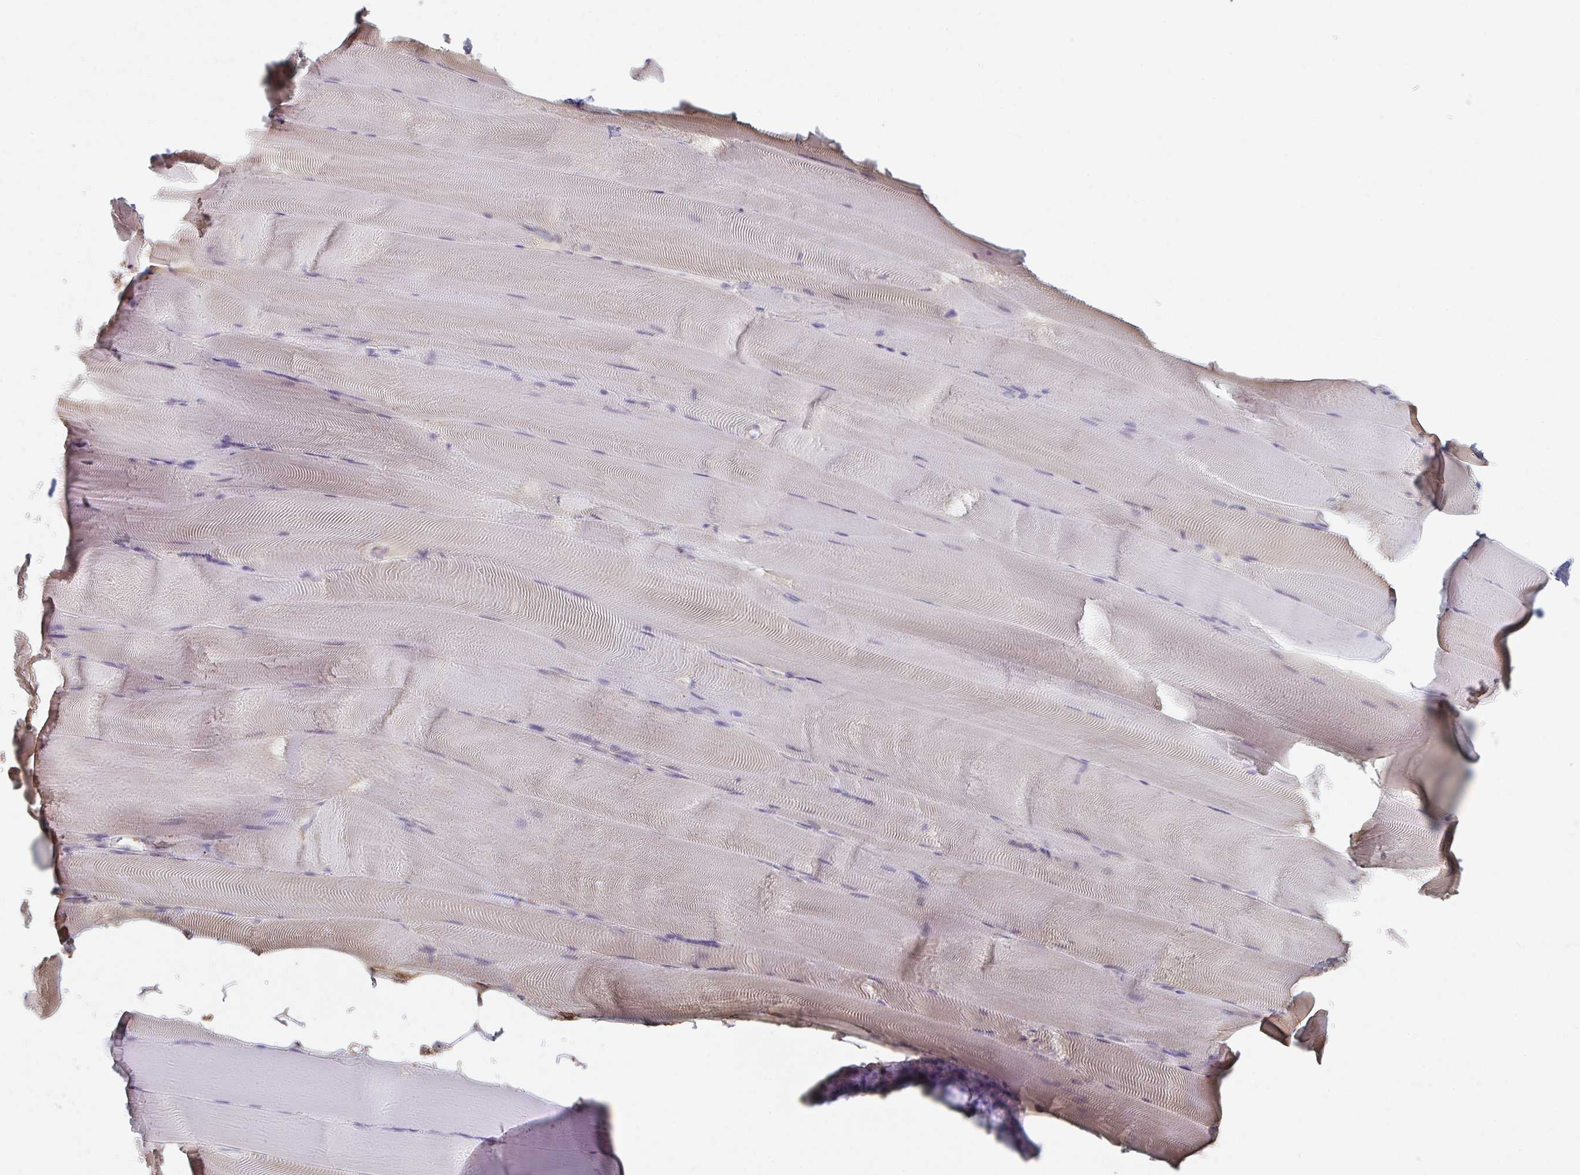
{"staining": {"intensity": "negative", "quantity": "none", "location": "none"}, "tissue": "skeletal muscle", "cell_type": "Myocytes", "image_type": "normal", "snomed": [{"axis": "morphology", "description": "Normal tissue, NOS"}, {"axis": "topography", "description": "Skeletal muscle"}], "caption": "Human skeletal muscle stained for a protein using immunohistochemistry reveals no staining in myocytes.", "gene": "RAB5IF", "patient": {"sex": "female", "age": 64}}